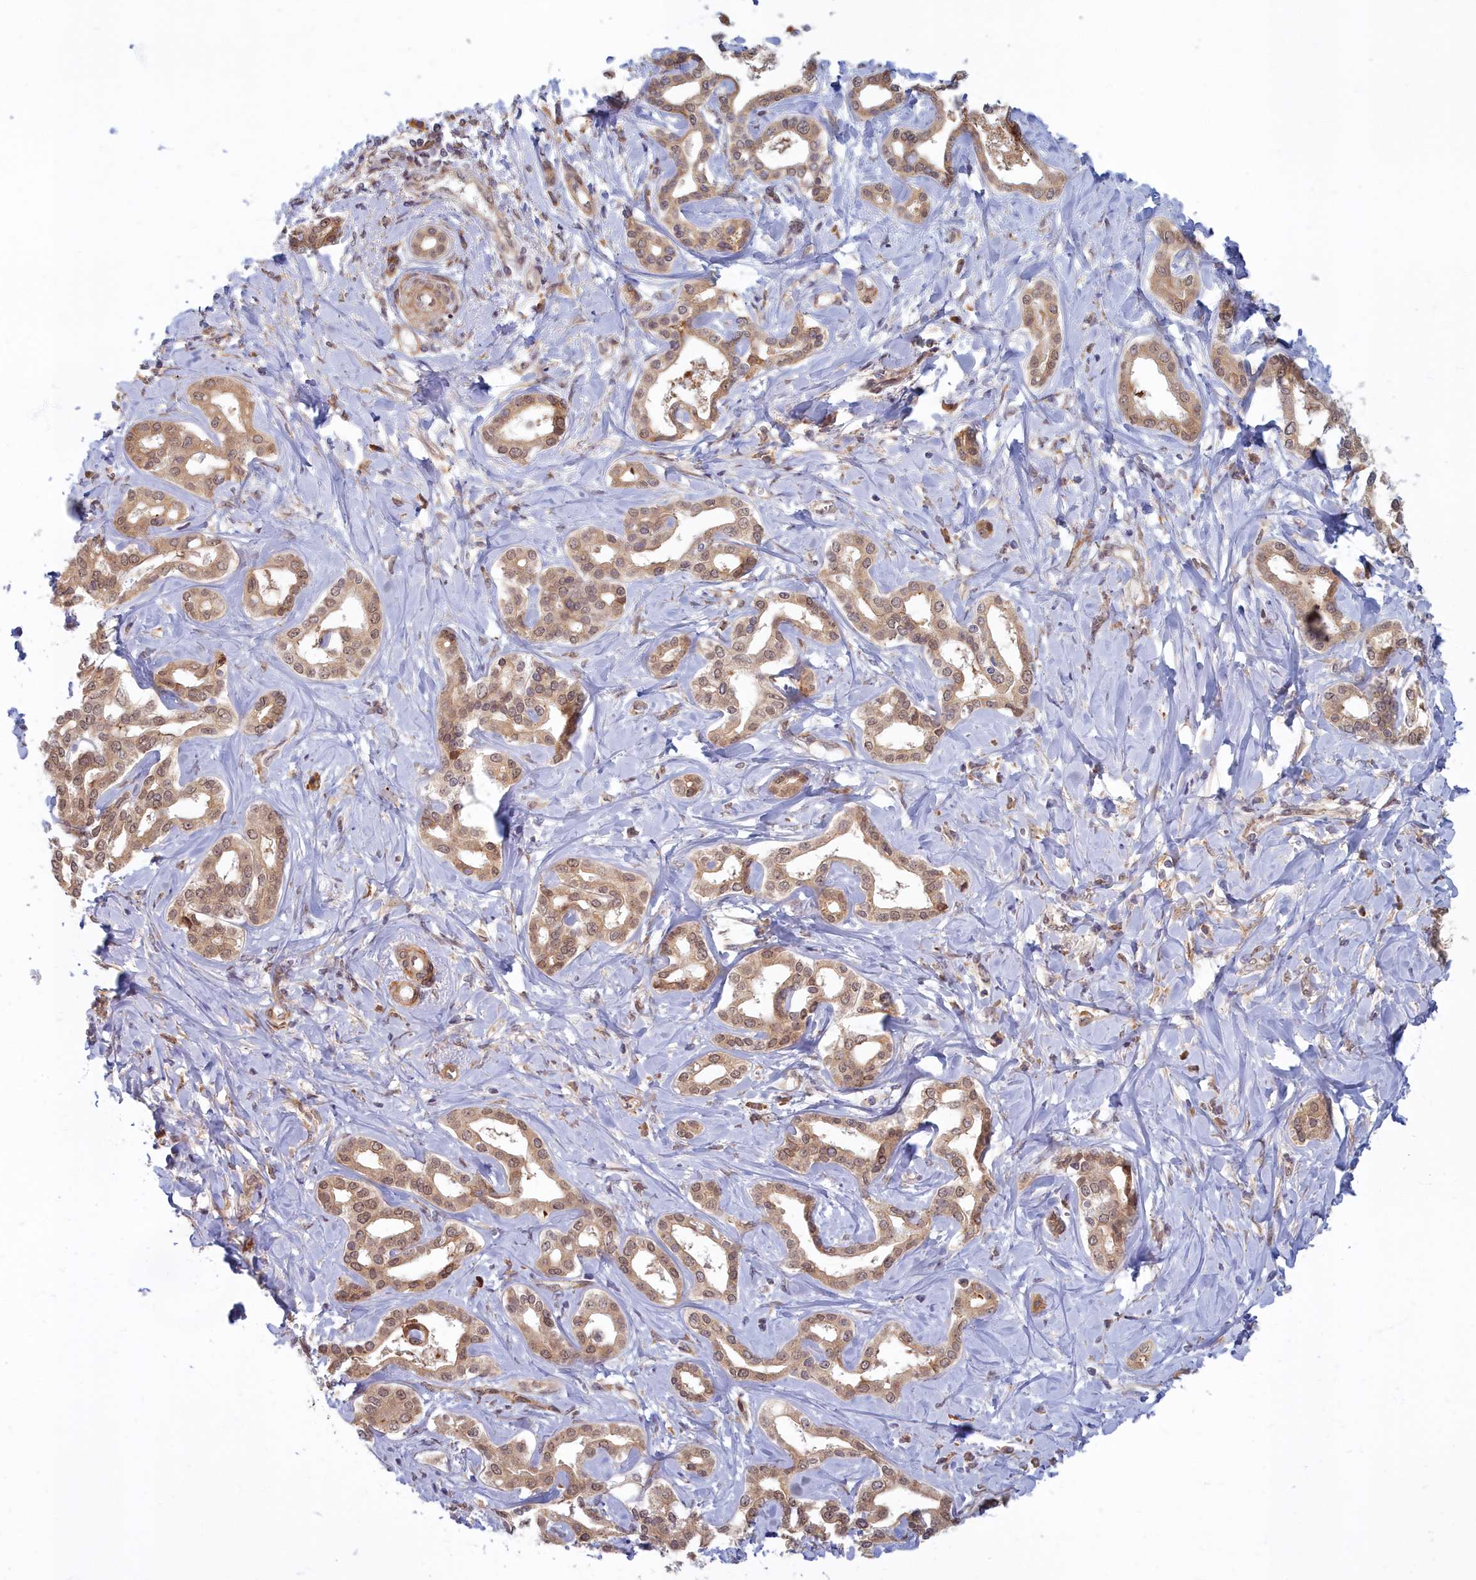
{"staining": {"intensity": "moderate", "quantity": ">75%", "location": "cytoplasmic/membranous,nuclear"}, "tissue": "liver cancer", "cell_type": "Tumor cells", "image_type": "cancer", "snomed": [{"axis": "morphology", "description": "Cholangiocarcinoma"}, {"axis": "topography", "description": "Liver"}], "caption": "Moderate cytoplasmic/membranous and nuclear positivity for a protein is identified in about >75% of tumor cells of liver cancer using immunohistochemistry (IHC).", "gene": "MAK16", "patient": {"sex": "female", "age": 77}}